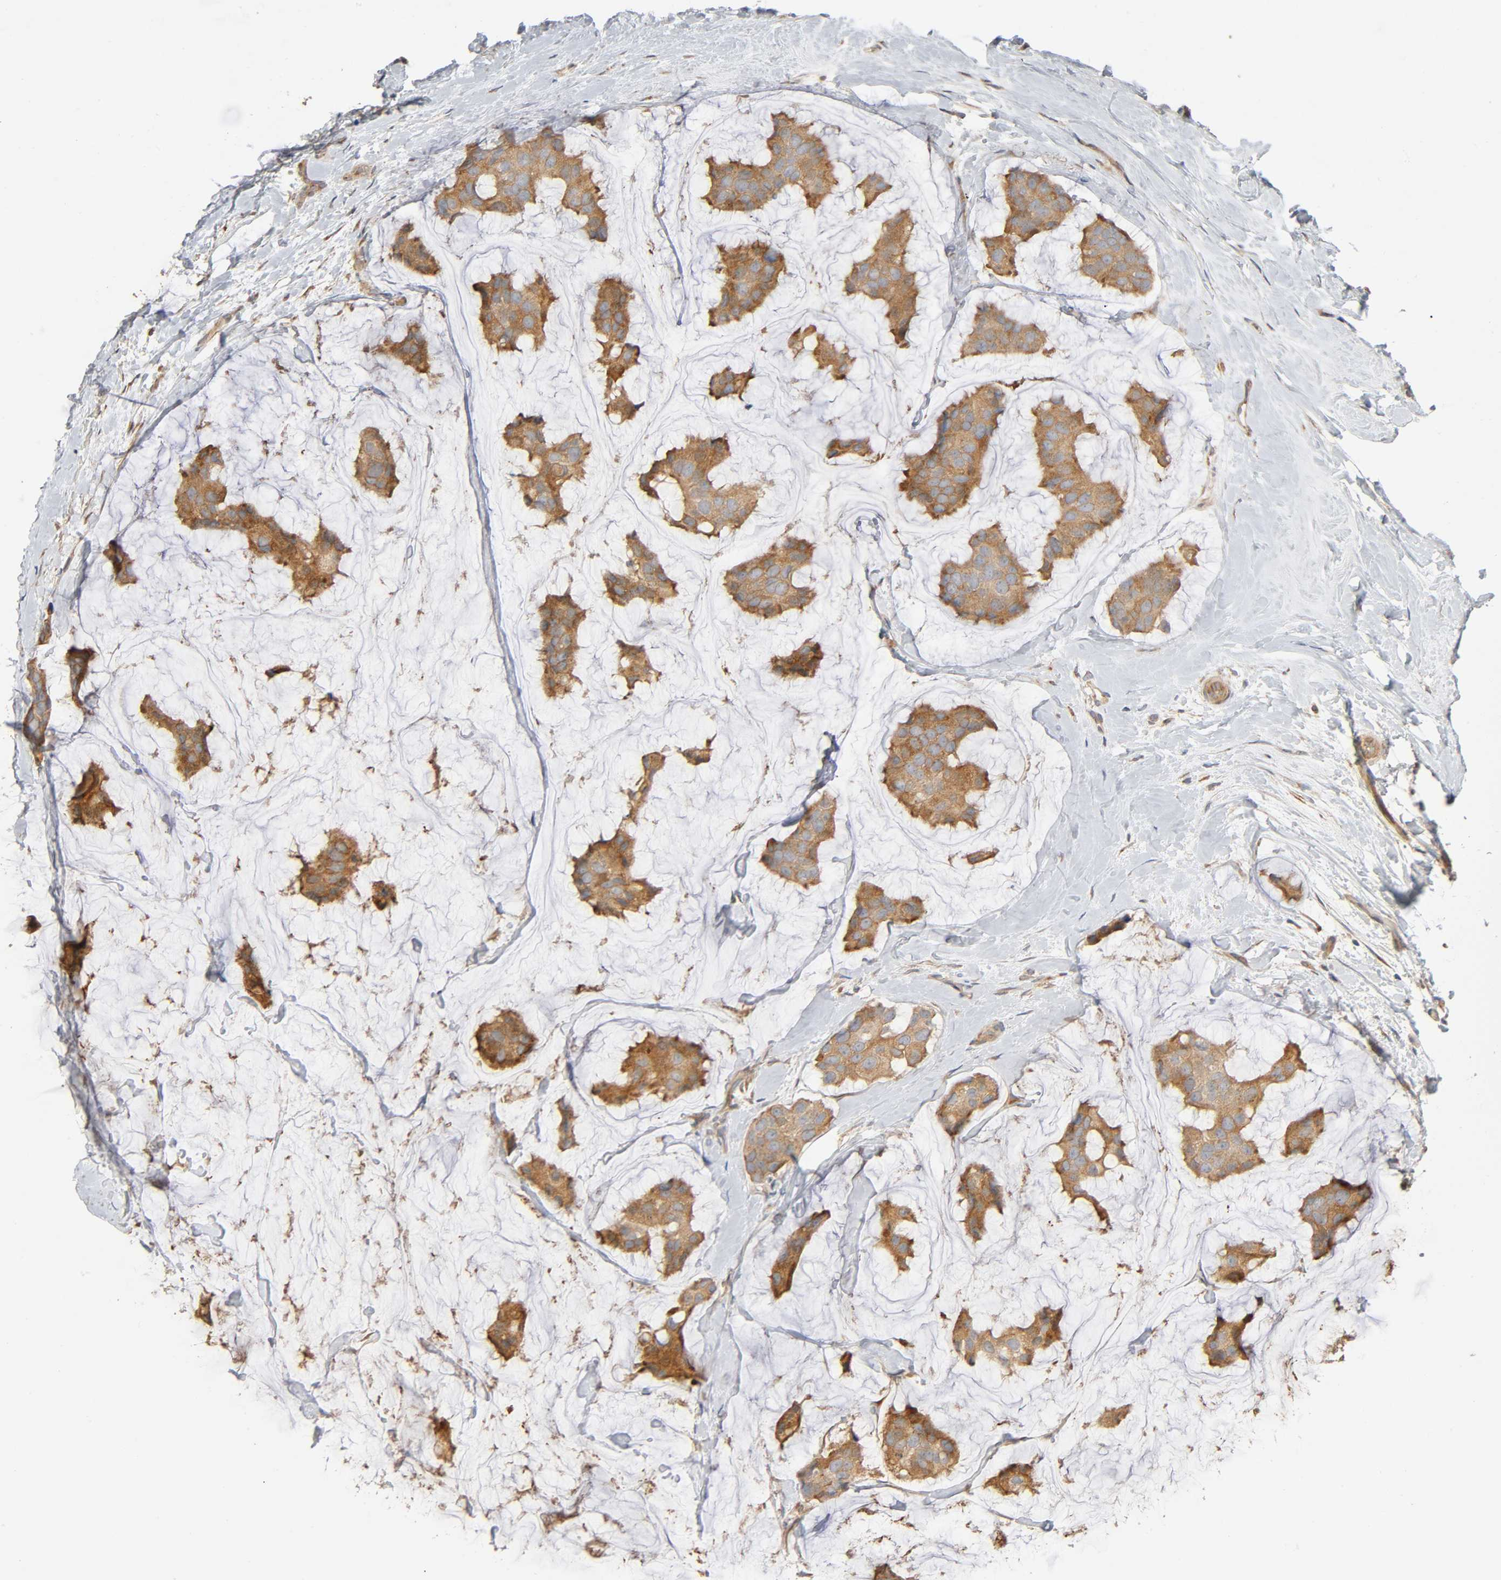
{"staining": {"intensity": "moderate", "quantity": ">75%", "location": "cytoplasmic/membranous"}, "tissue": "breast cancer", "cell_type": "Tumor cells", "image_type": "cancer", "snomed": [{"axis": "morphology", "description": "Normal tissue, NOS"}, {"axis": "morphology", "description": "Duct carcinoma"}, {"axis": "topography", "description": "Breast"}], "caption": "Protein expression analysis of human breast infiltrating ductal carcinoma reveals moderate cytoplasmic/membranous positivity in approximately >75% of tumor cells.", "gene": "SGSM1", "patient": {"sex": "female", "age": 50}}